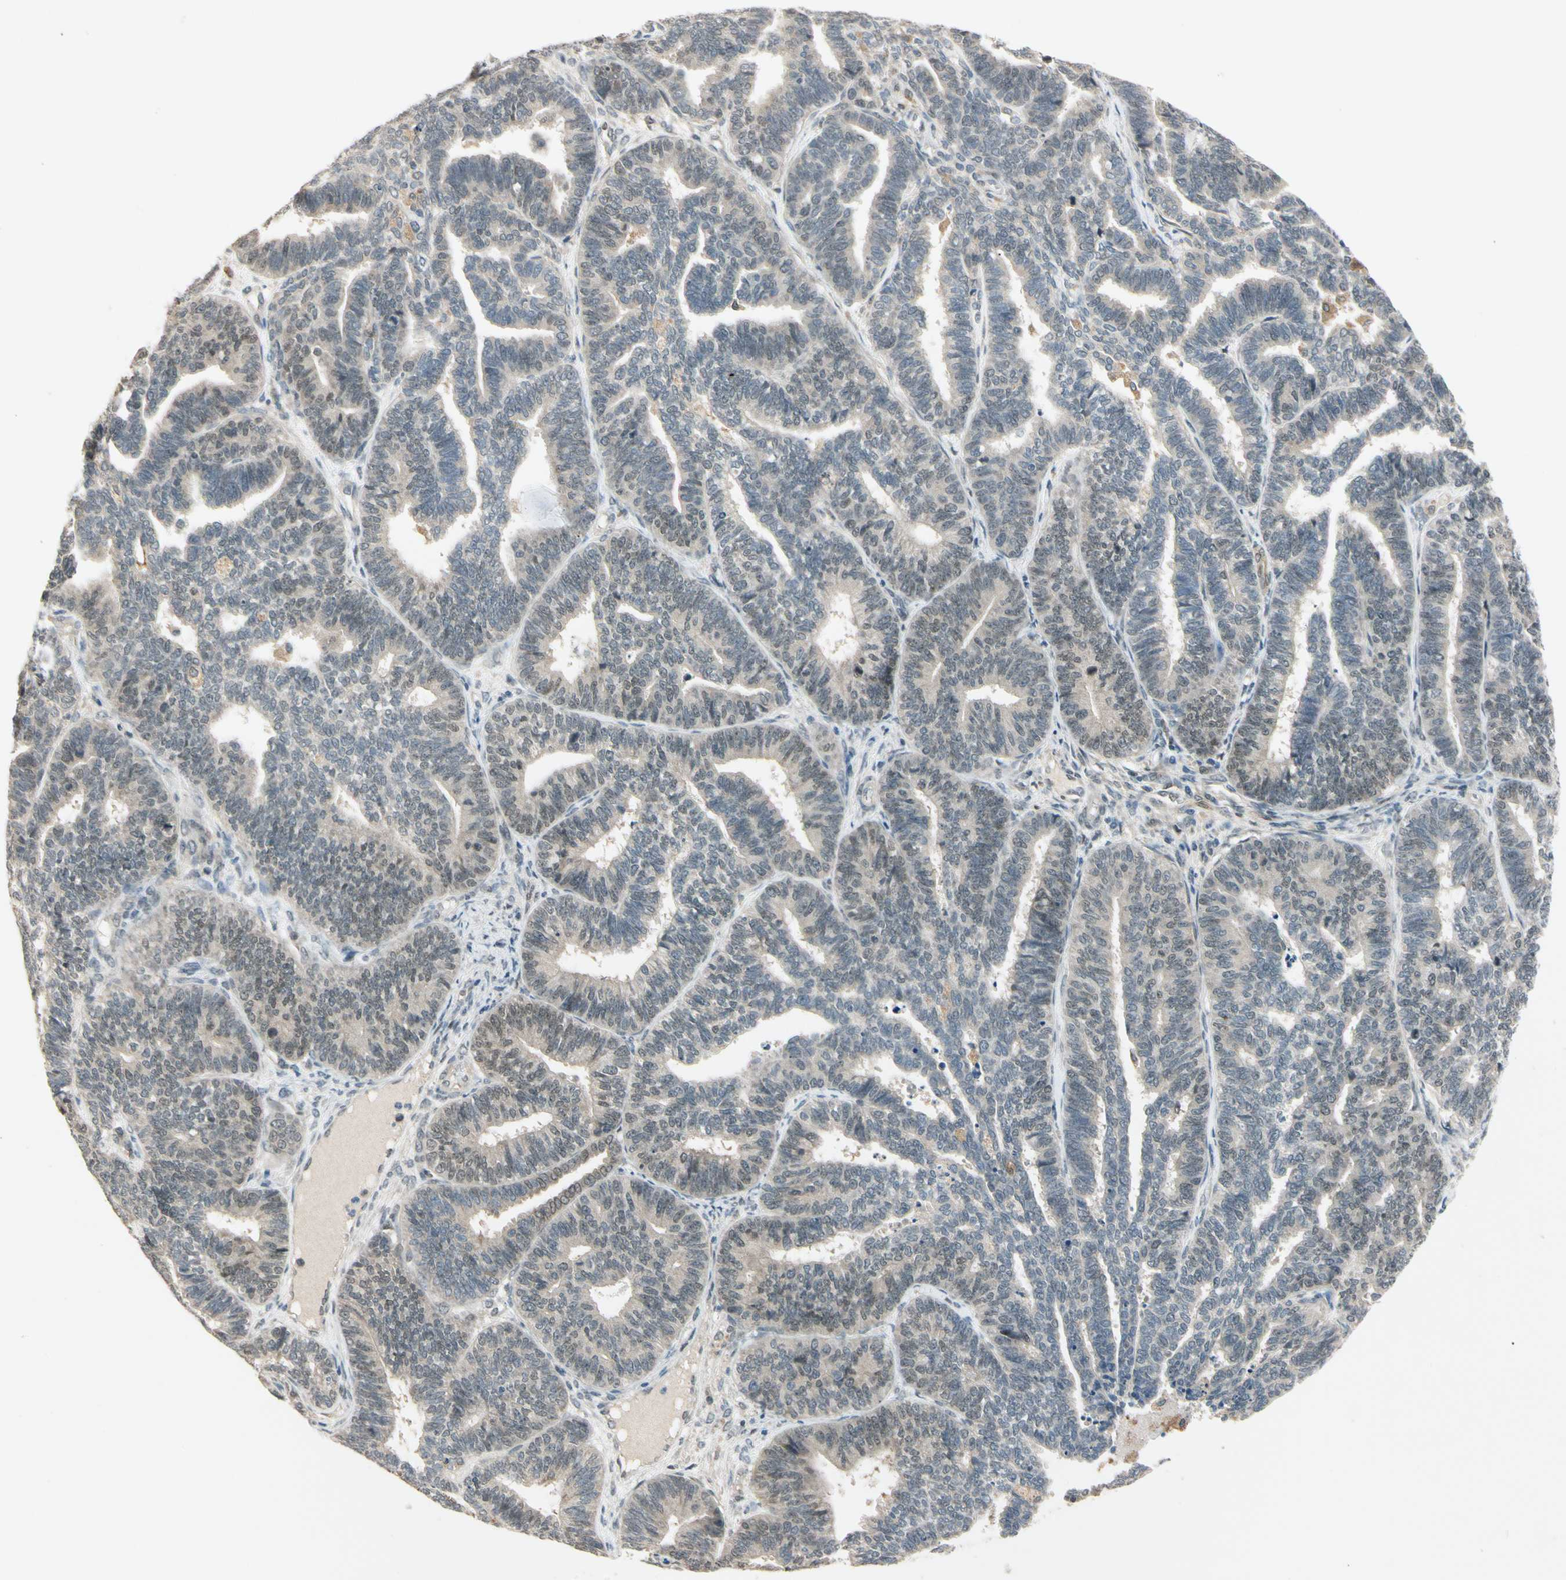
{"staining": {"intensity": "weak", "quantity": ">75%", "location": "cytoplasmic/membranous,nuclear"}, "tissue": "endometrial cancer", "cell_type": "Tumor cells", "image_type": "cancer", "snomed": [{"axis": "morphology", "description": "Adenocarcinoma, NOS"}, {"axis": "topography", "description": "Endometrium"}], "caption": "There is low levels of weak cytoplasmic/membranous and nuclear expression in tumor cells of endometrial cancer, as demonstrated by immunohistochemical staining (brown color).", "gene": "RIOX2", "patient": {"sex": "female", "age": 70}}